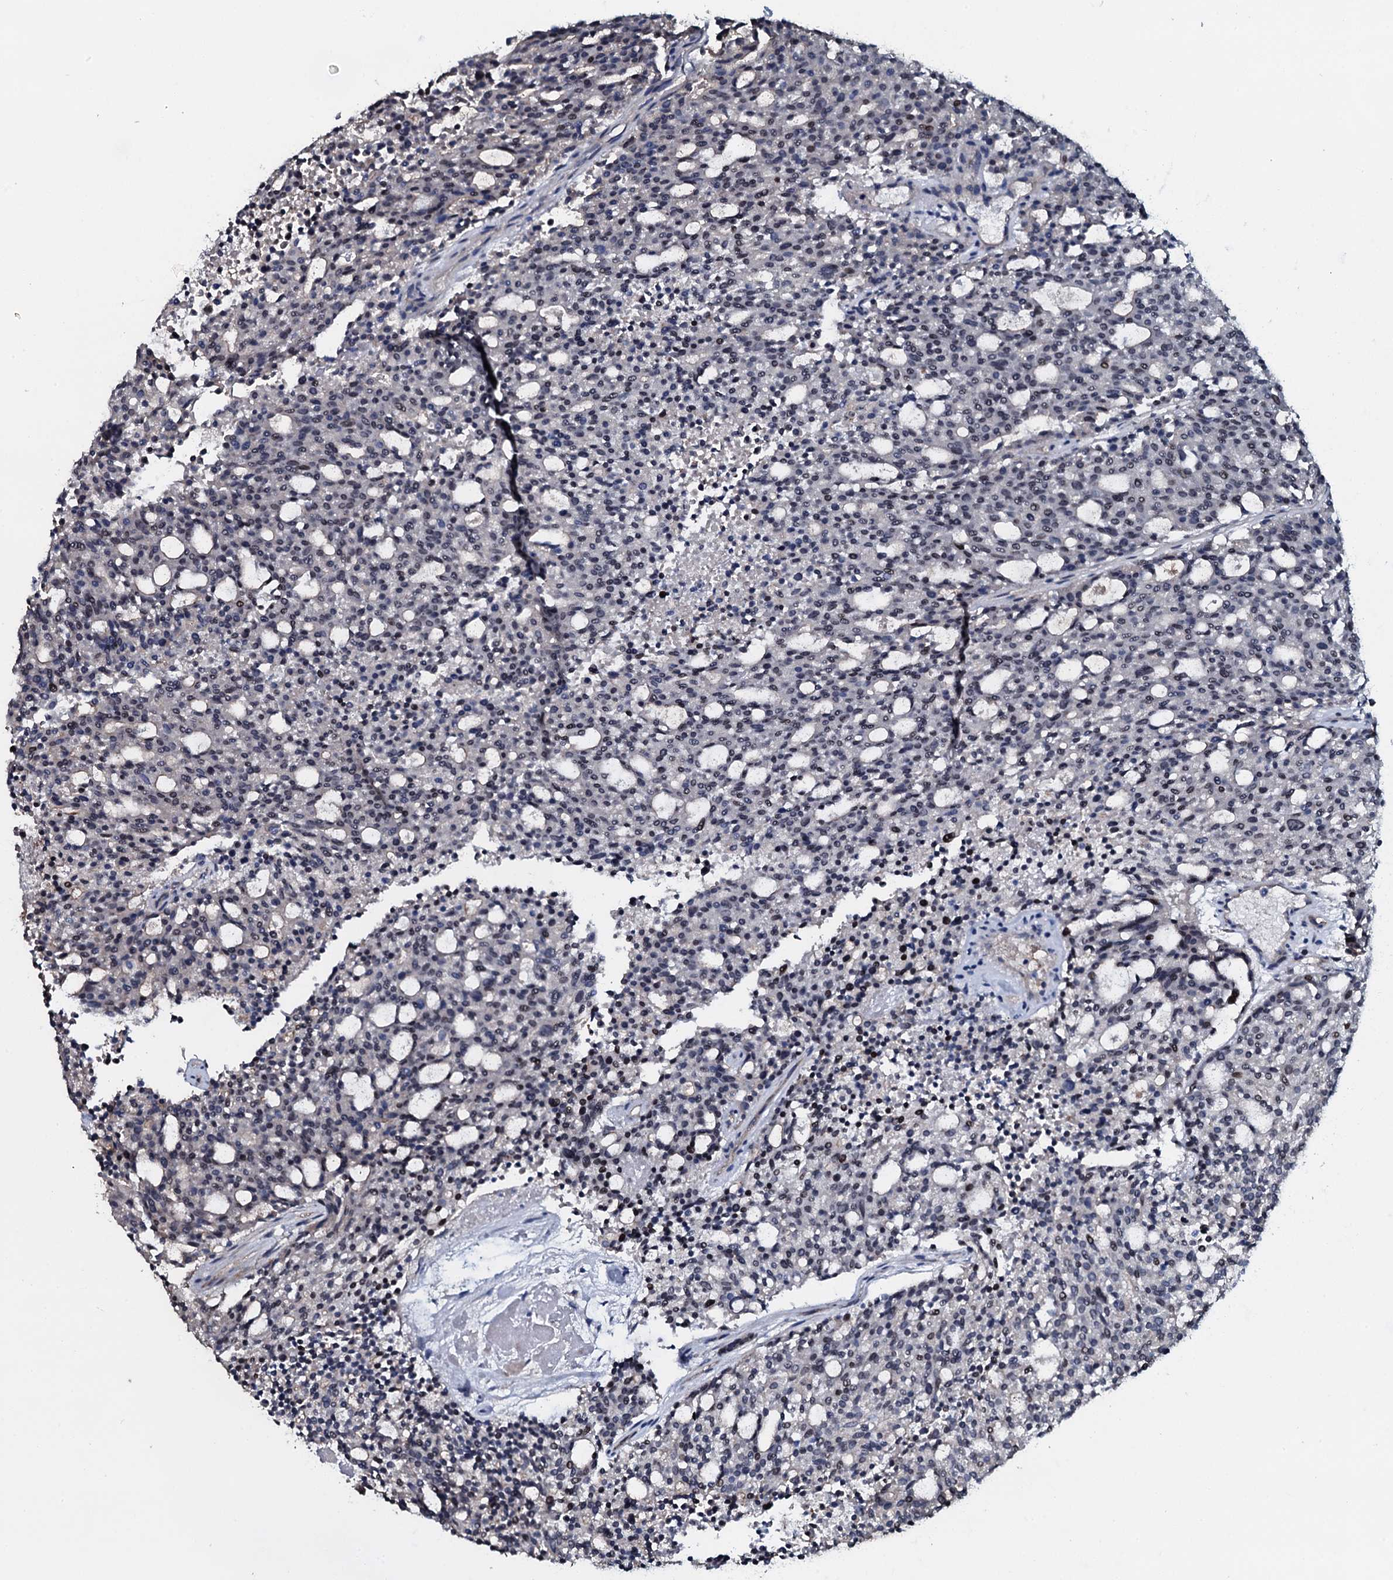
{"staining": {"intensity": "weak", "quantity": "25%-75%", "location": "nuclear"}, "tissue": "carcinoid", "cell_type": "Tumor cells", "image_type": "cancer", "snomed": [{"axis": "morphology", "description": "Carcinoid, malignant, NOS"}, {"axis": "topography", "description": "Pancreas"}], "caption": "IHC of human carcinoid shows low levels of weak nuclear staining in approximately 25%-75% of tumor cells. IHC stains the protein in brown and the nuclei are stained blue.", "gene": "LYG2", "patient": {"sex": "female", "age": 54}}